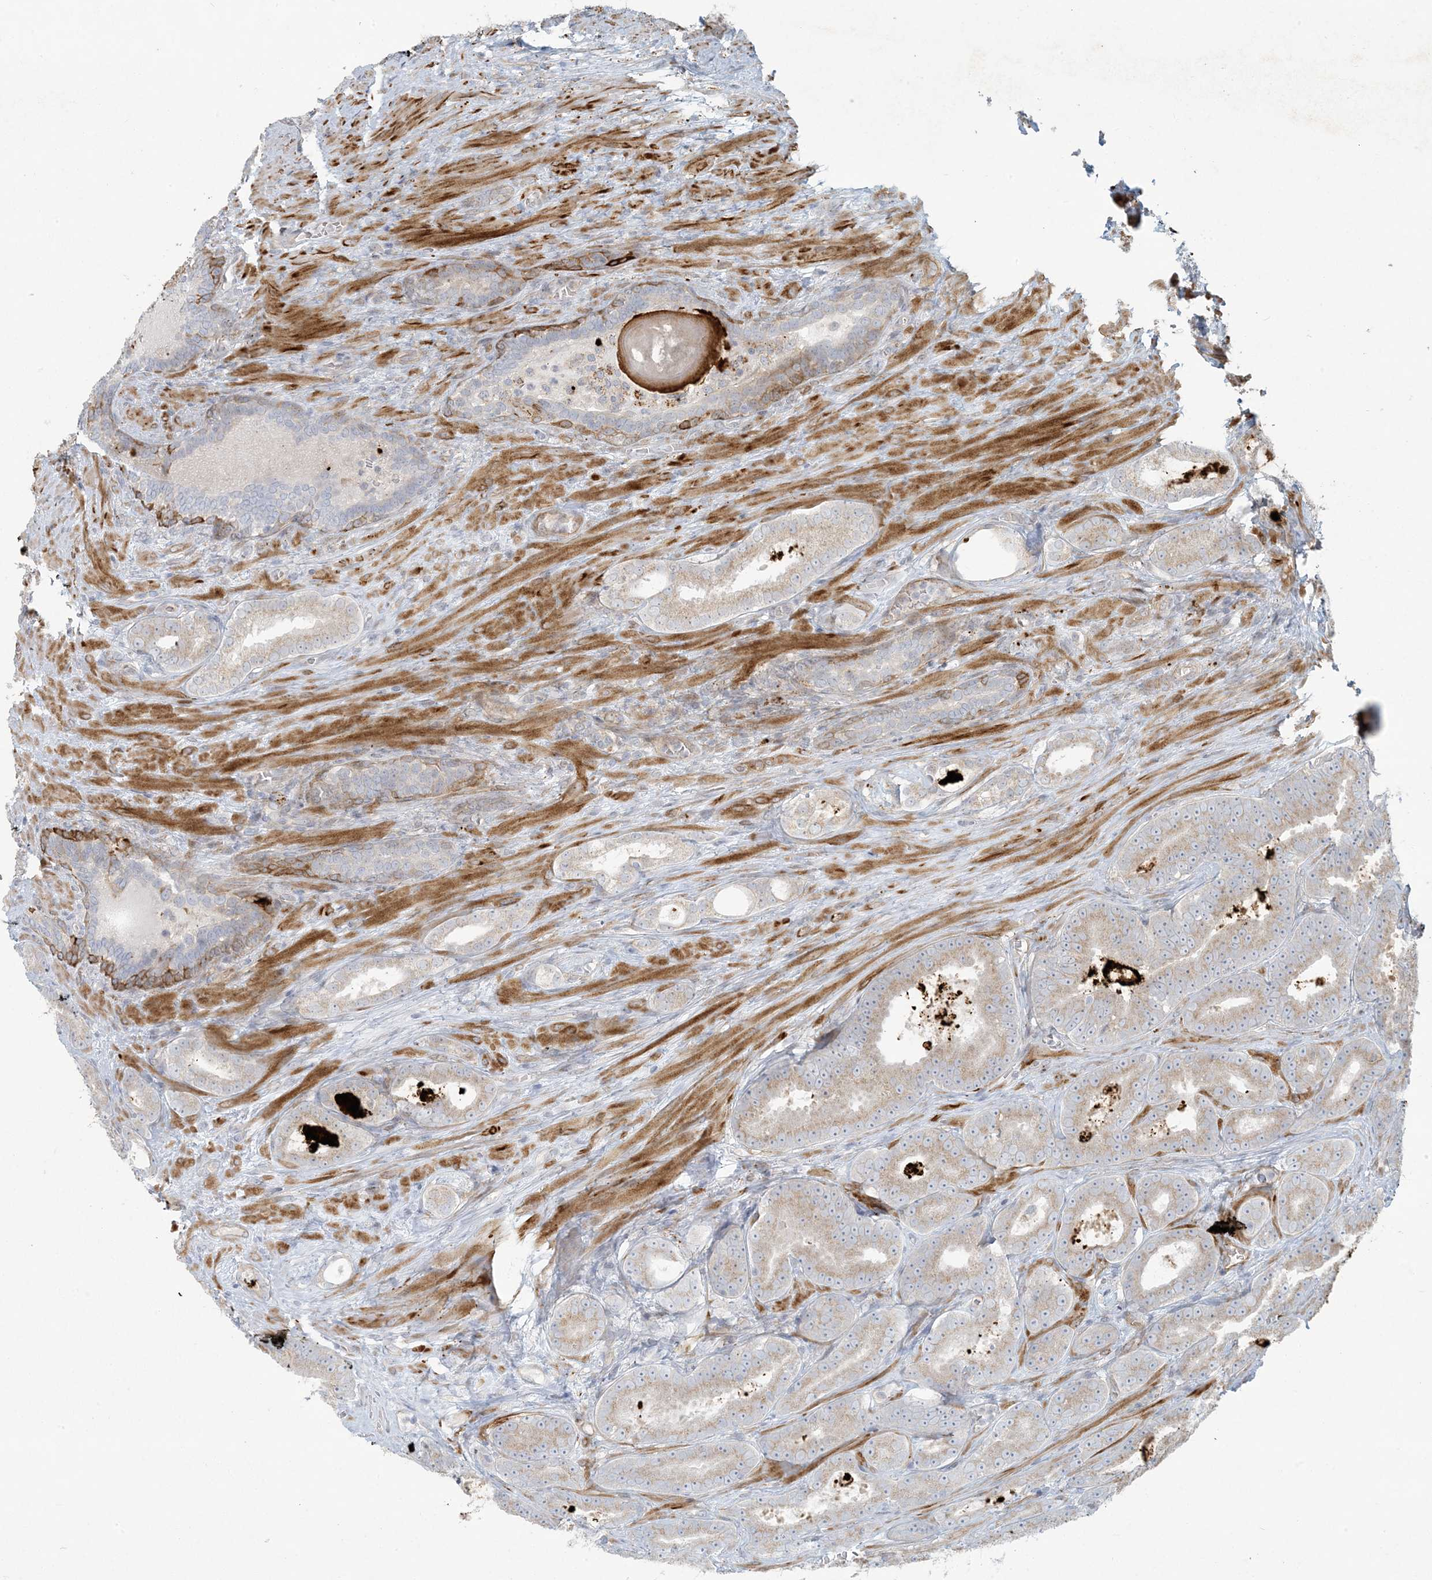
{"staining": {"intensity": "weak", "quantity": "<25%", "location": "cytoplasmic/membranous"}, "tissue": "prostate cancer", "cell_type": "Tumor cells", "image_type": "cancer", "snomed": [{"axis": "morphology", "description": "Adenocarcinoma, High grade"}, {"axis": "topography", "description": "Prostate"}], "caption": "A micrograph of prostate cancer (adenocarcinoma (high-grade)) stained for a protein exhibits no brown staining in tumor cells. (DAB IHC, high magnification).", "gene": "BCORL1", "patient": {"sex": "male", "age": 66}}